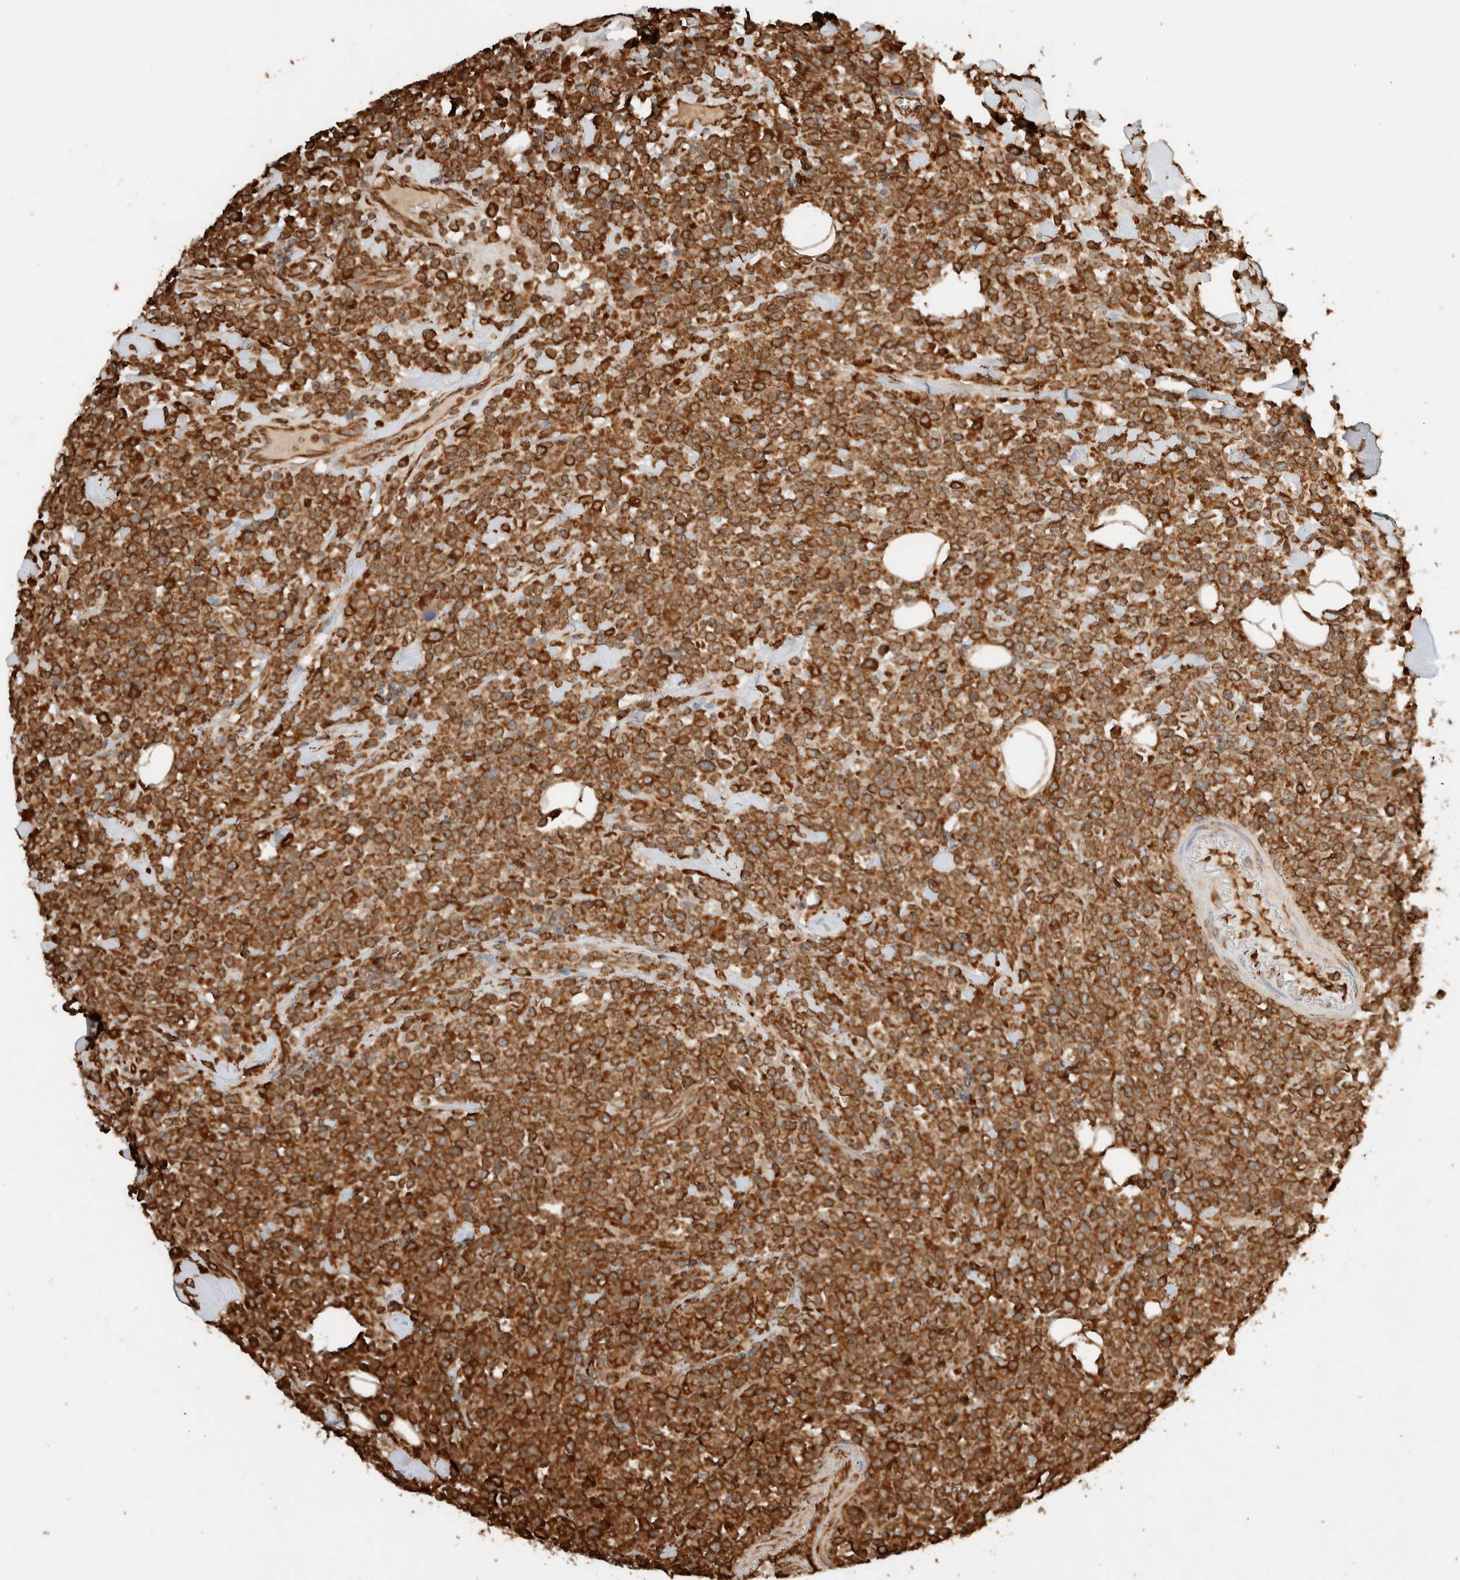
{"staining": {"intensity": "strong", "quantity": "25%-75%", "location": "cytoplasmic/membranous"}, "tissue": "lymphoma", "cell_type": "Tumor cells", "image_type": "cancer", "snomed": [{"axis": "morphology", "description": "Malignant lymphoma, non-Hodgkin's type, High grade"}, {"axis": "topography", "description": "Colon"}], "caption": "Lymphoma stained with DAB (3,3'-diaminobenzidine) IHC displays high levels of strong cytoplasmic/membranous expression in about 25%-75% of tumor cells.", "gene": "ERAP1", "patient": {"sex": "female", "age": 53}}